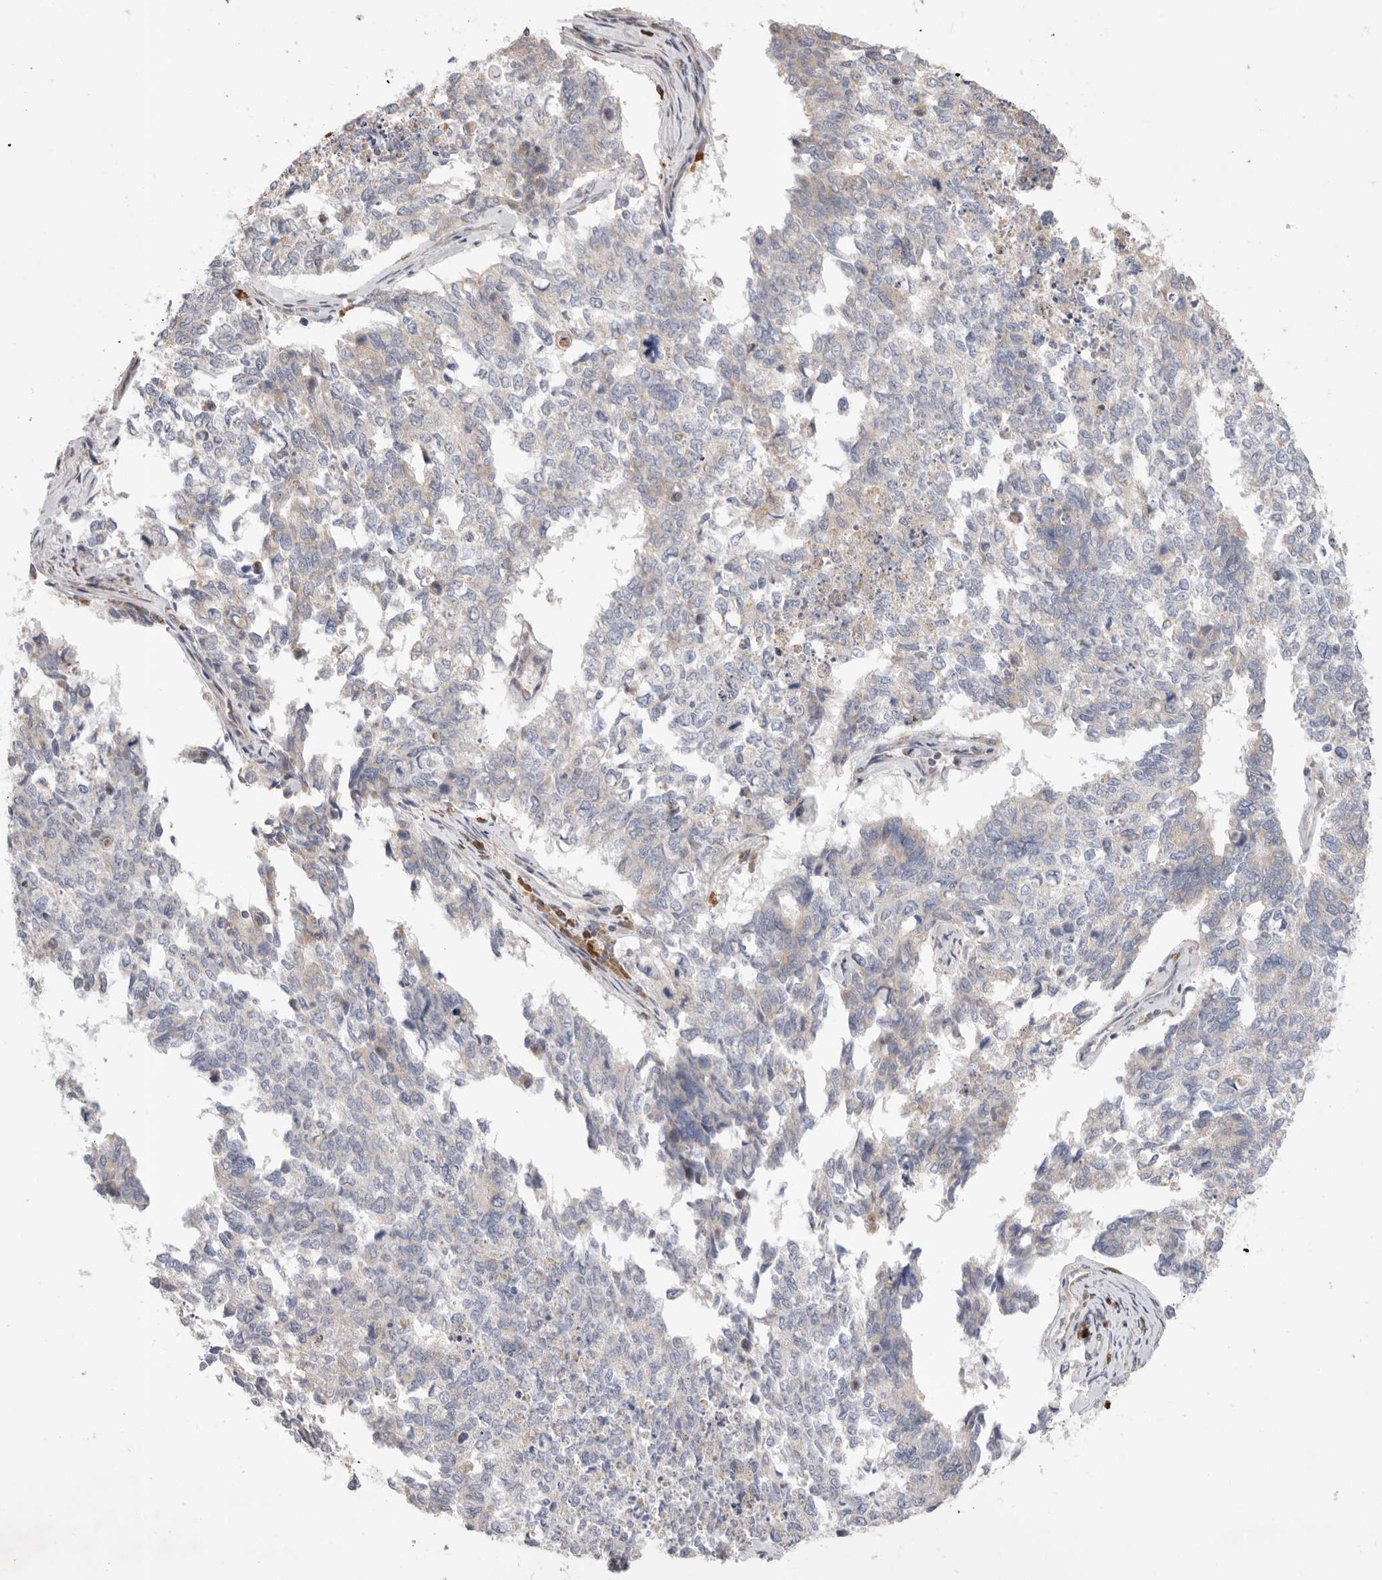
{"staining": {"intensity": "negative", "quantity": "none", "location": "none"}, "tissue": "cervical cancer", "cell_type": "Tumor cells", "image_type": "cancer", "snomed": [{"axis": "morphology", "description": "Squamous cell carcinoma, NOS"}, {"axis": "topography", "description": "Cervix"}], "caption": "Immunohistochemical staining of cervical cancer demonstrates no significant expression in tumor cells. (DAB IHC with hematoxylin counter stain).", "gene": "USH1C", "patient": {"sex": "female", "age": 63}}